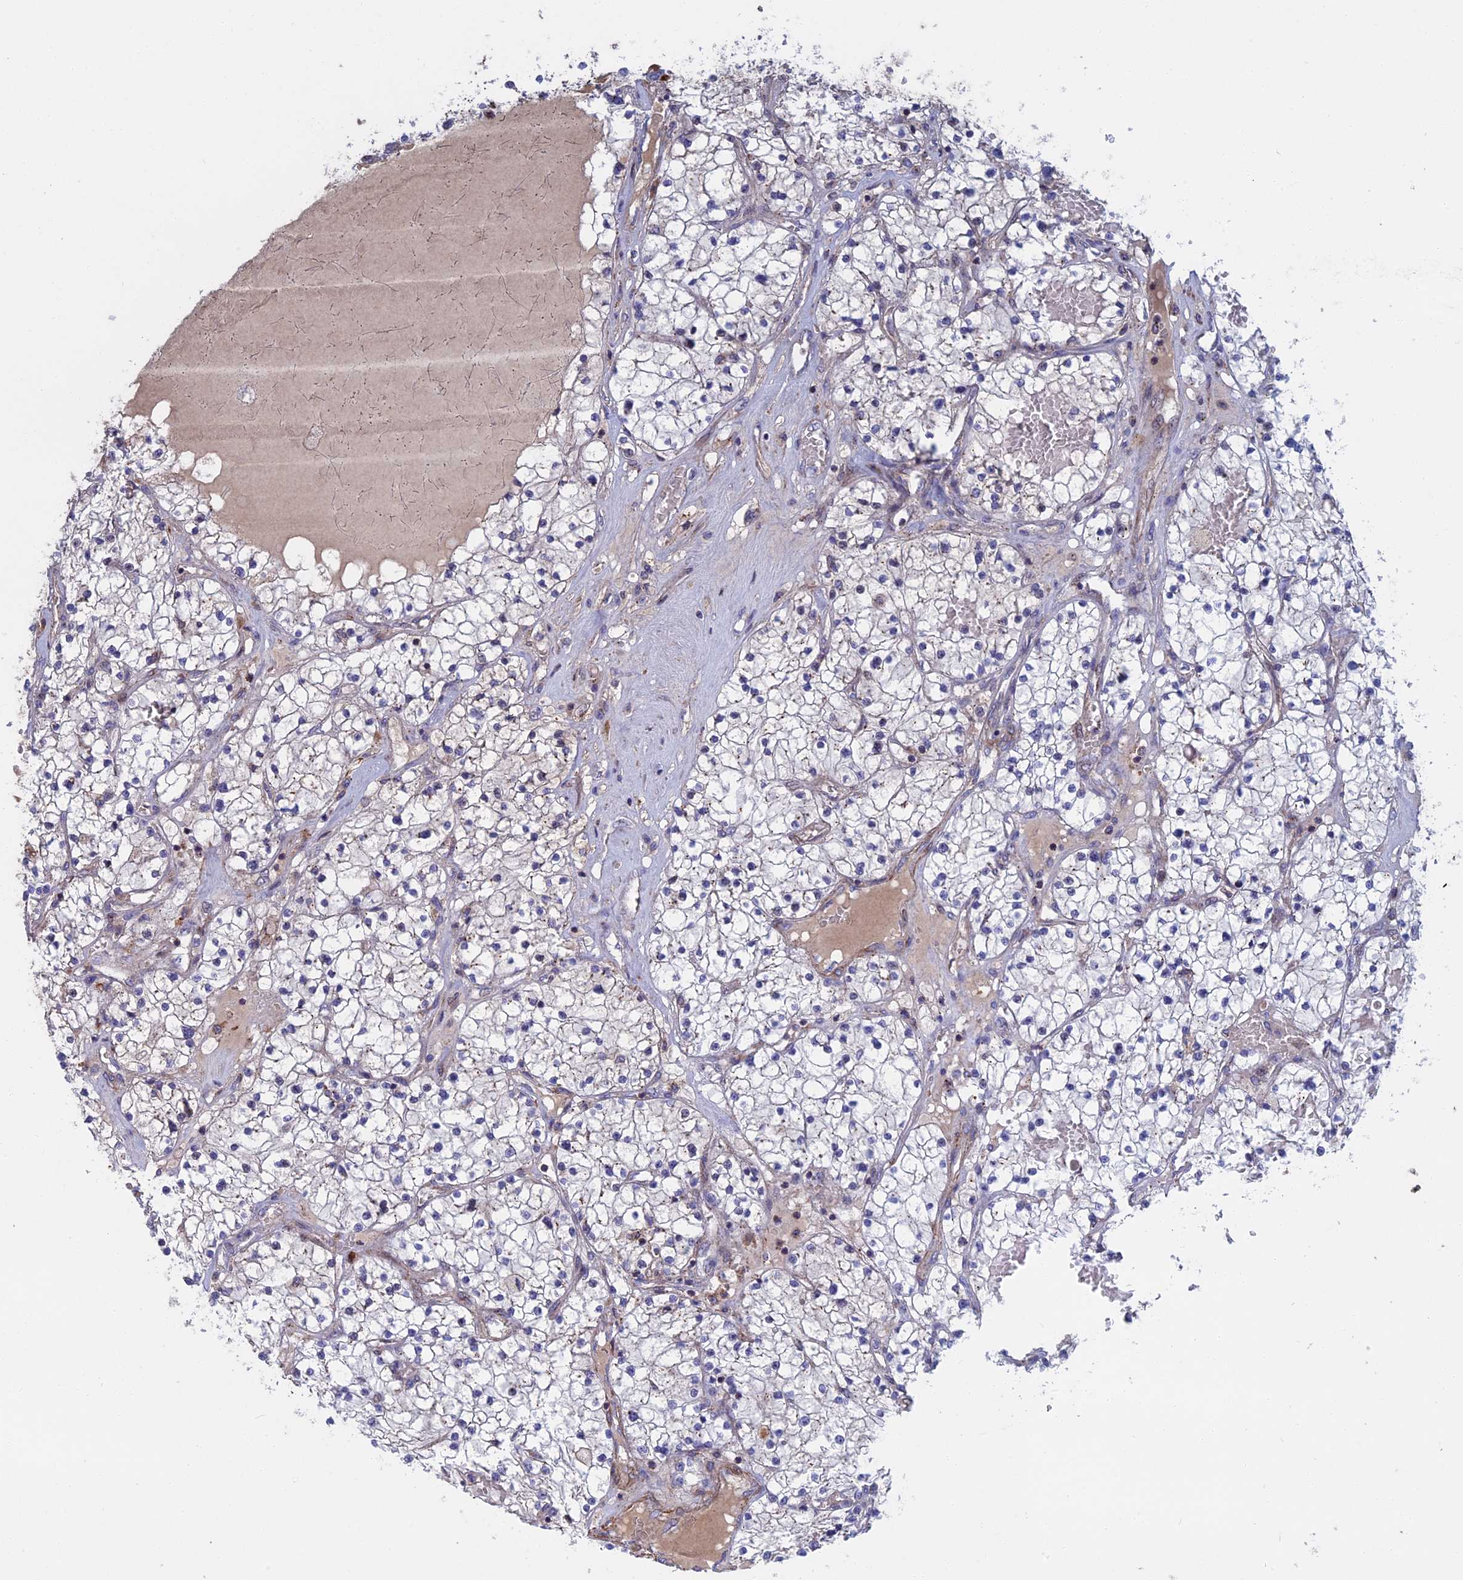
{"staining": {"intensity": "negative", "quantity": "none", "location": "none"}, "tissue": "renal cancer", "cell_type": "Tumor cells", "image_type": "cancer", "snomed": [{"axis": "morphology", "description": "Normal tissue, NOS"}, {"axis": "morphology", "description": "Adenocarcinoma, NOS"}, {"axis": "topography", "description": "Kidney"}], "caption": "Adenocarcinoma (renal) was stained to show a protein in brown. There is no significant positivity in tumor cells.", "gene": "LYPD5", "patient": {"sex": "male", "age": 68}}